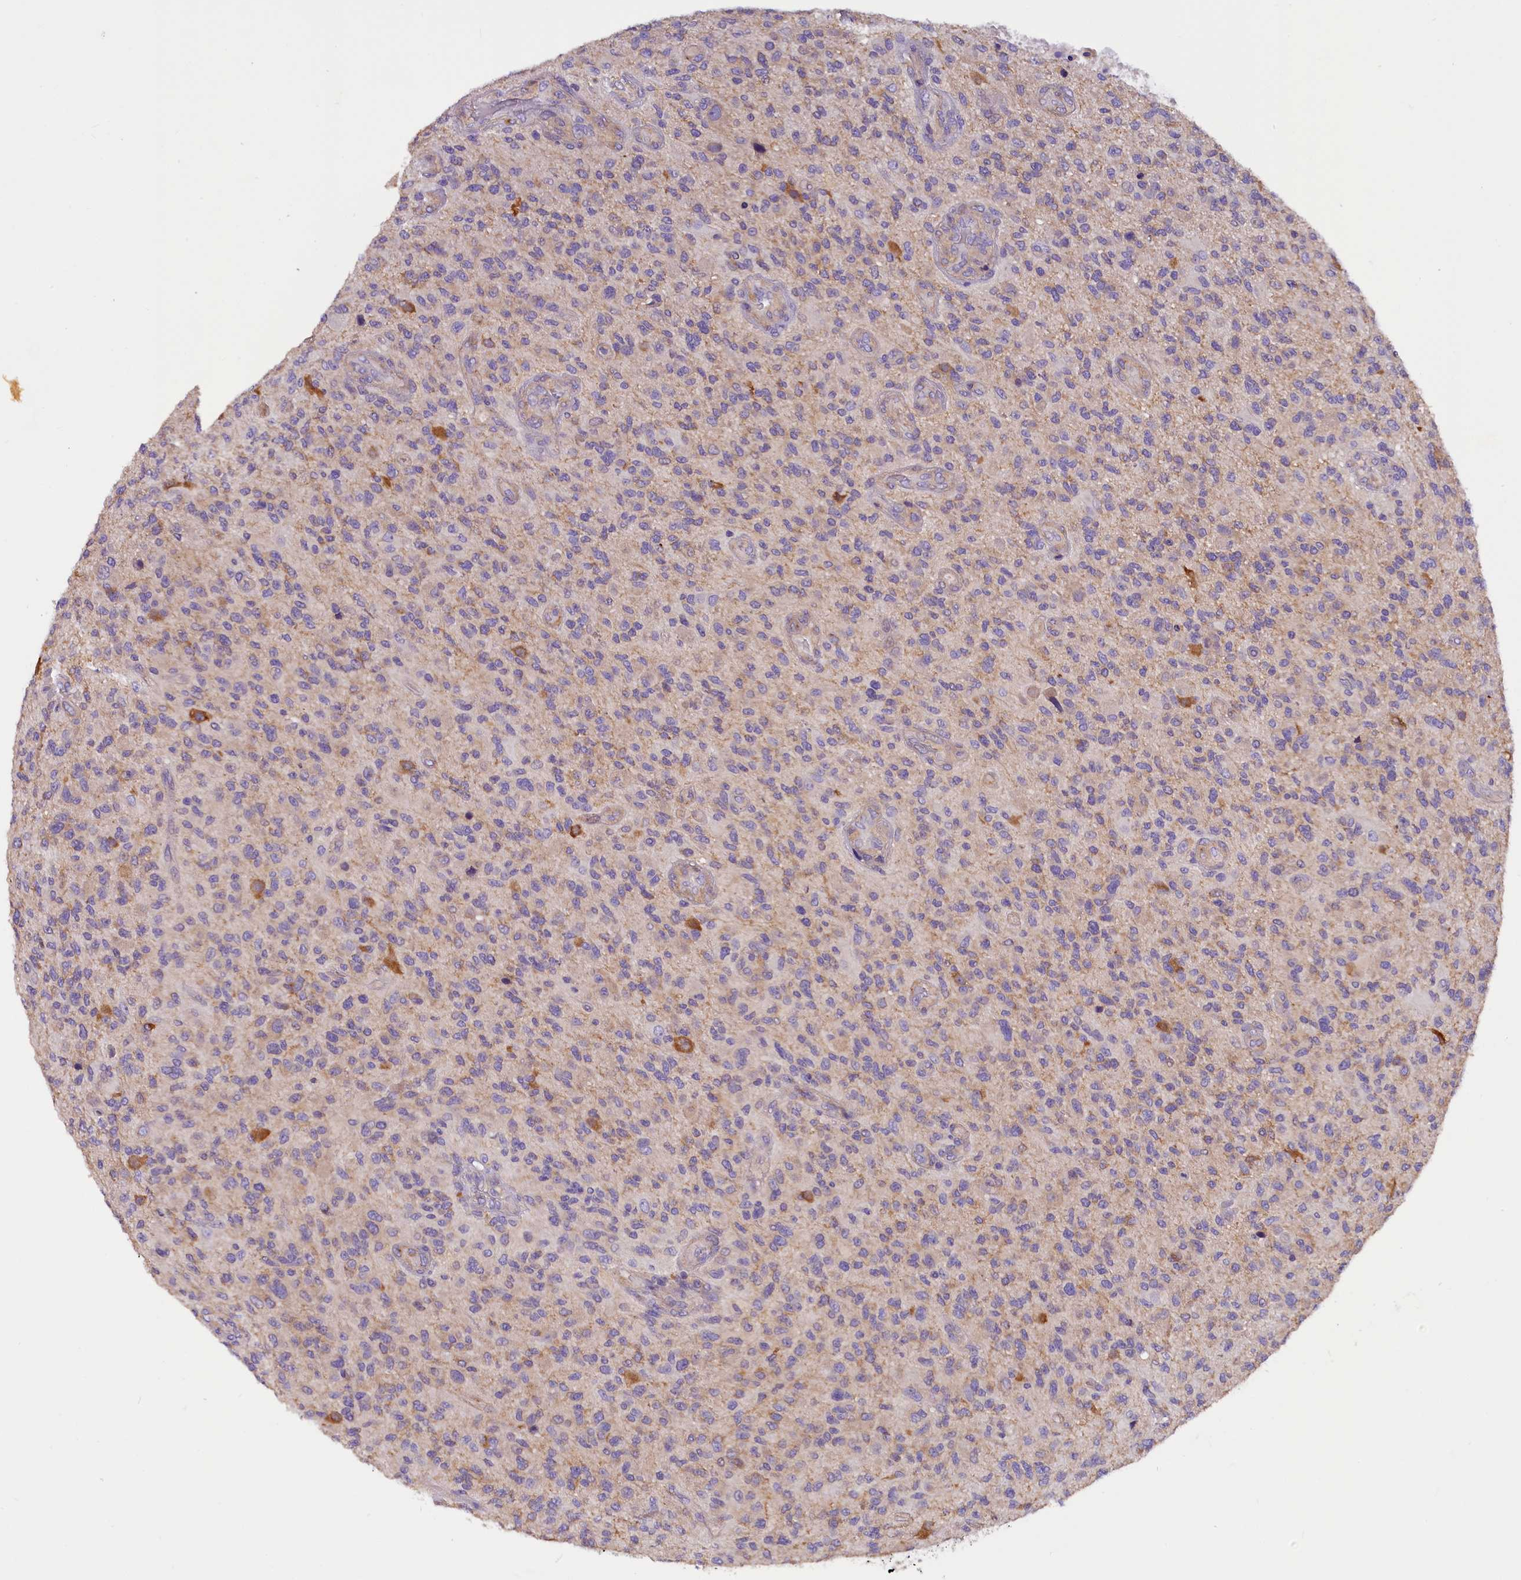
{"staining": {"intensity": "negative", "quantity": "none", "location": "none"}, "tissue": "glioma", "cell_type": "Tumor cells", "image_type": "cancer", "snomed": [{"axis": "morphology", "description": "Glioma, malignant, High grade"}, {"axis": "topography", "description": "Brain"}], "caption": "The IHC image has no significant staining in tumor cells of glioma tissue.", "gene": "AP3B2", "patient": {"sex": "male", "age": 47}}